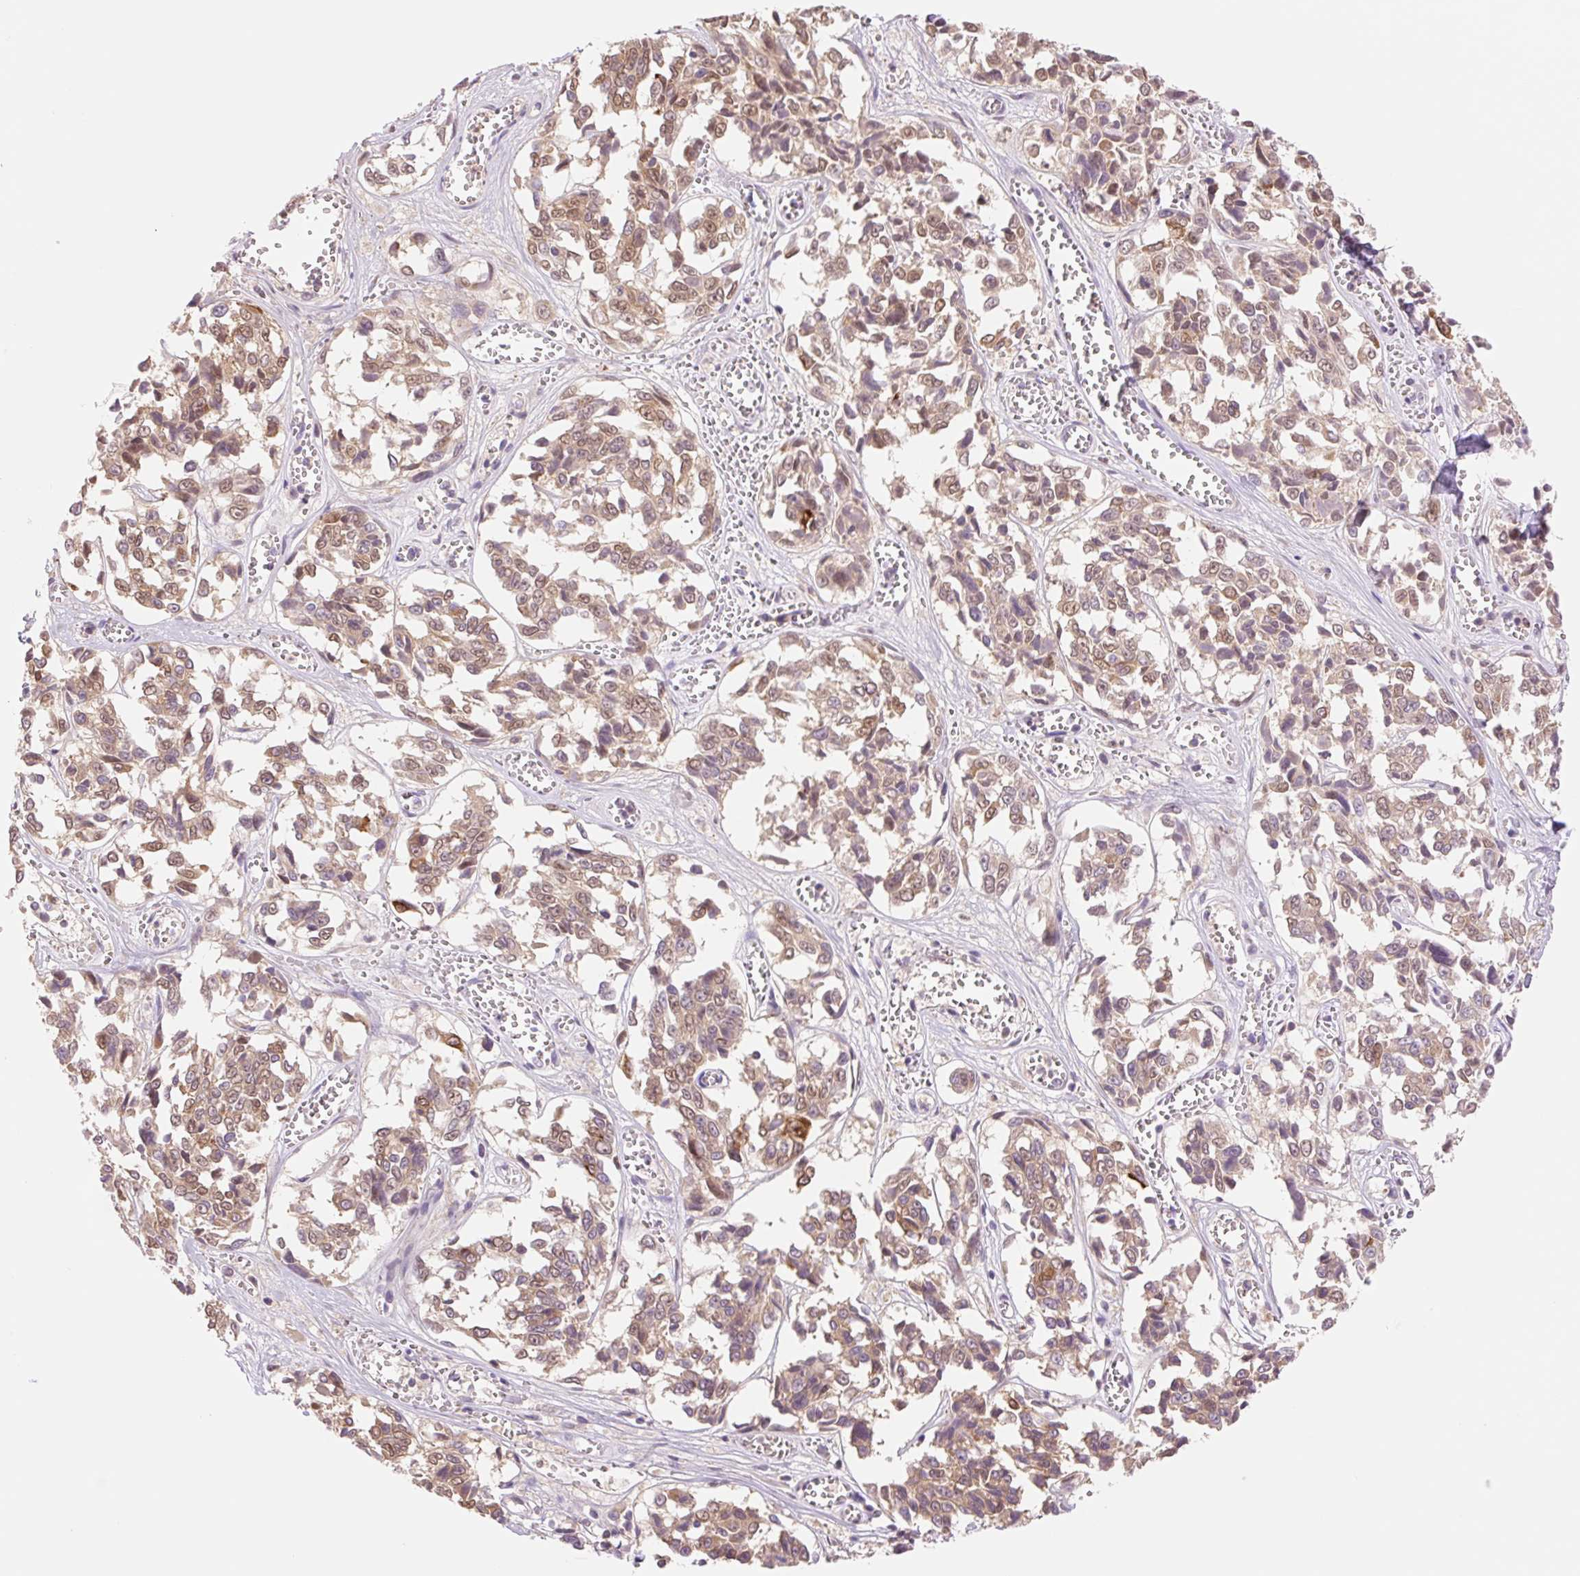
{"staining": {"intensity": "strong", "quantity": "25%-75%", "location": "cytoplasmic/membranous"}, "tissue": "melanoma", "cell_type": "Tumor cells", "image_type": "cancer", "snomed": [{"axis": "morphology", "description": "Malignant melanoma, NOS"}, {"axis": "topography", "description": "Skin"}], "caption": "Malignant melanoma stained for a protein demonstrates strong cytoplasmic/membranous positivity in tumor cells.", "gene": "HEBP1", "patient": {"sex": "female", "age": 64}}